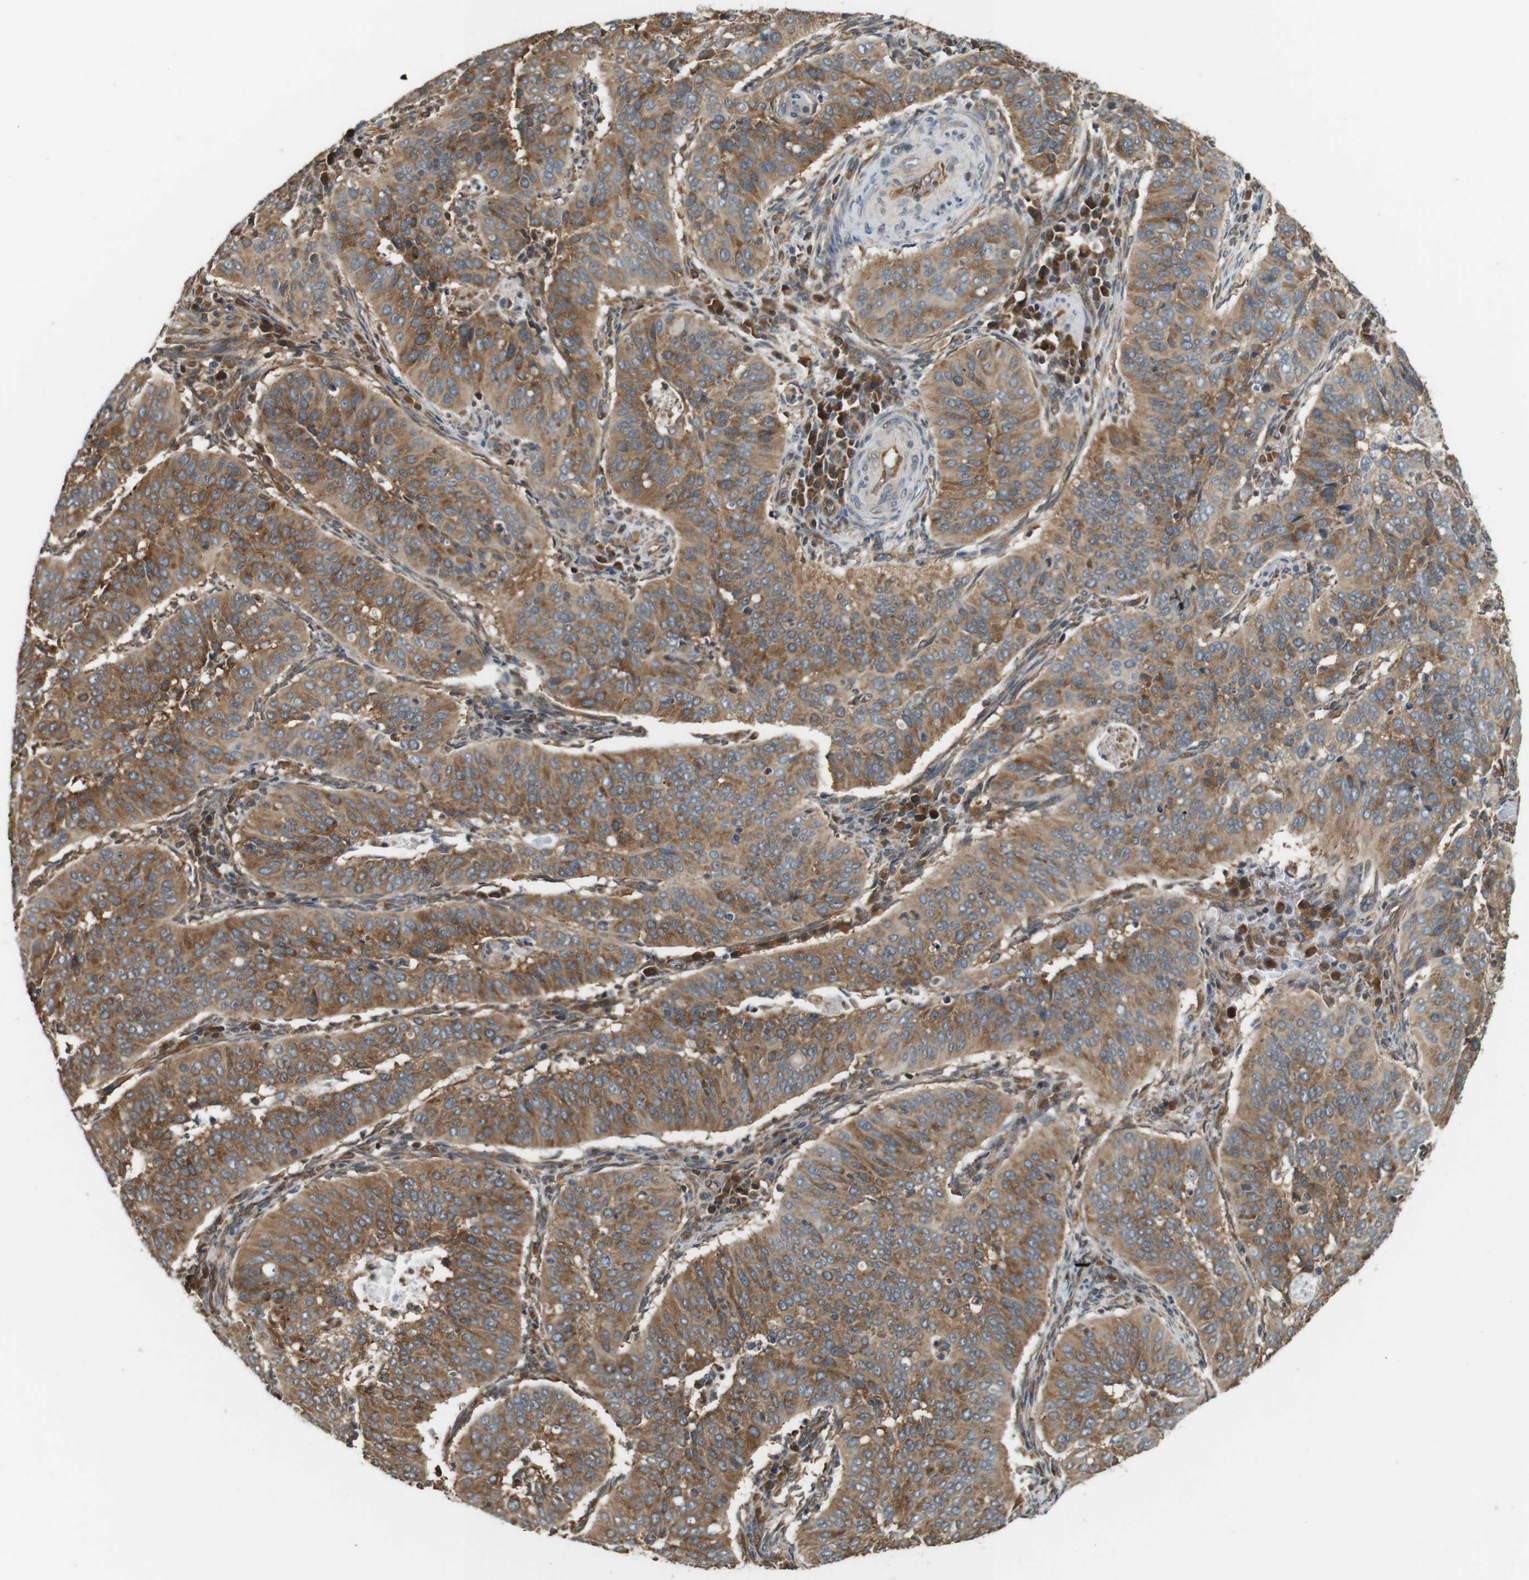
{"staining": {"intensity": "moderate", "quantity": ">75%", "location": "cytoplasmic/membranous"}, "tissue": "cervical cancer", "cell_type": "Tumor cells", "image_type": "cancer", "snomed": [{"axis": "morphology", "description": "Normal tissue, NOS"}, {"axis": "morphology", "description": "Squamous cell carcinoma, NOS"}, {"axis": "topography", "description": "Cervix"}], "caption": "Moderate cytoplasmic/membranous expression is appreciated in about >75% of tumor cells in cervical squamous cell carcinoma. The protein is shown in brown color, while the nuclei are stained blue.", "gene": "PA2G4", "patient": {"sex": "female", "age": 39}}